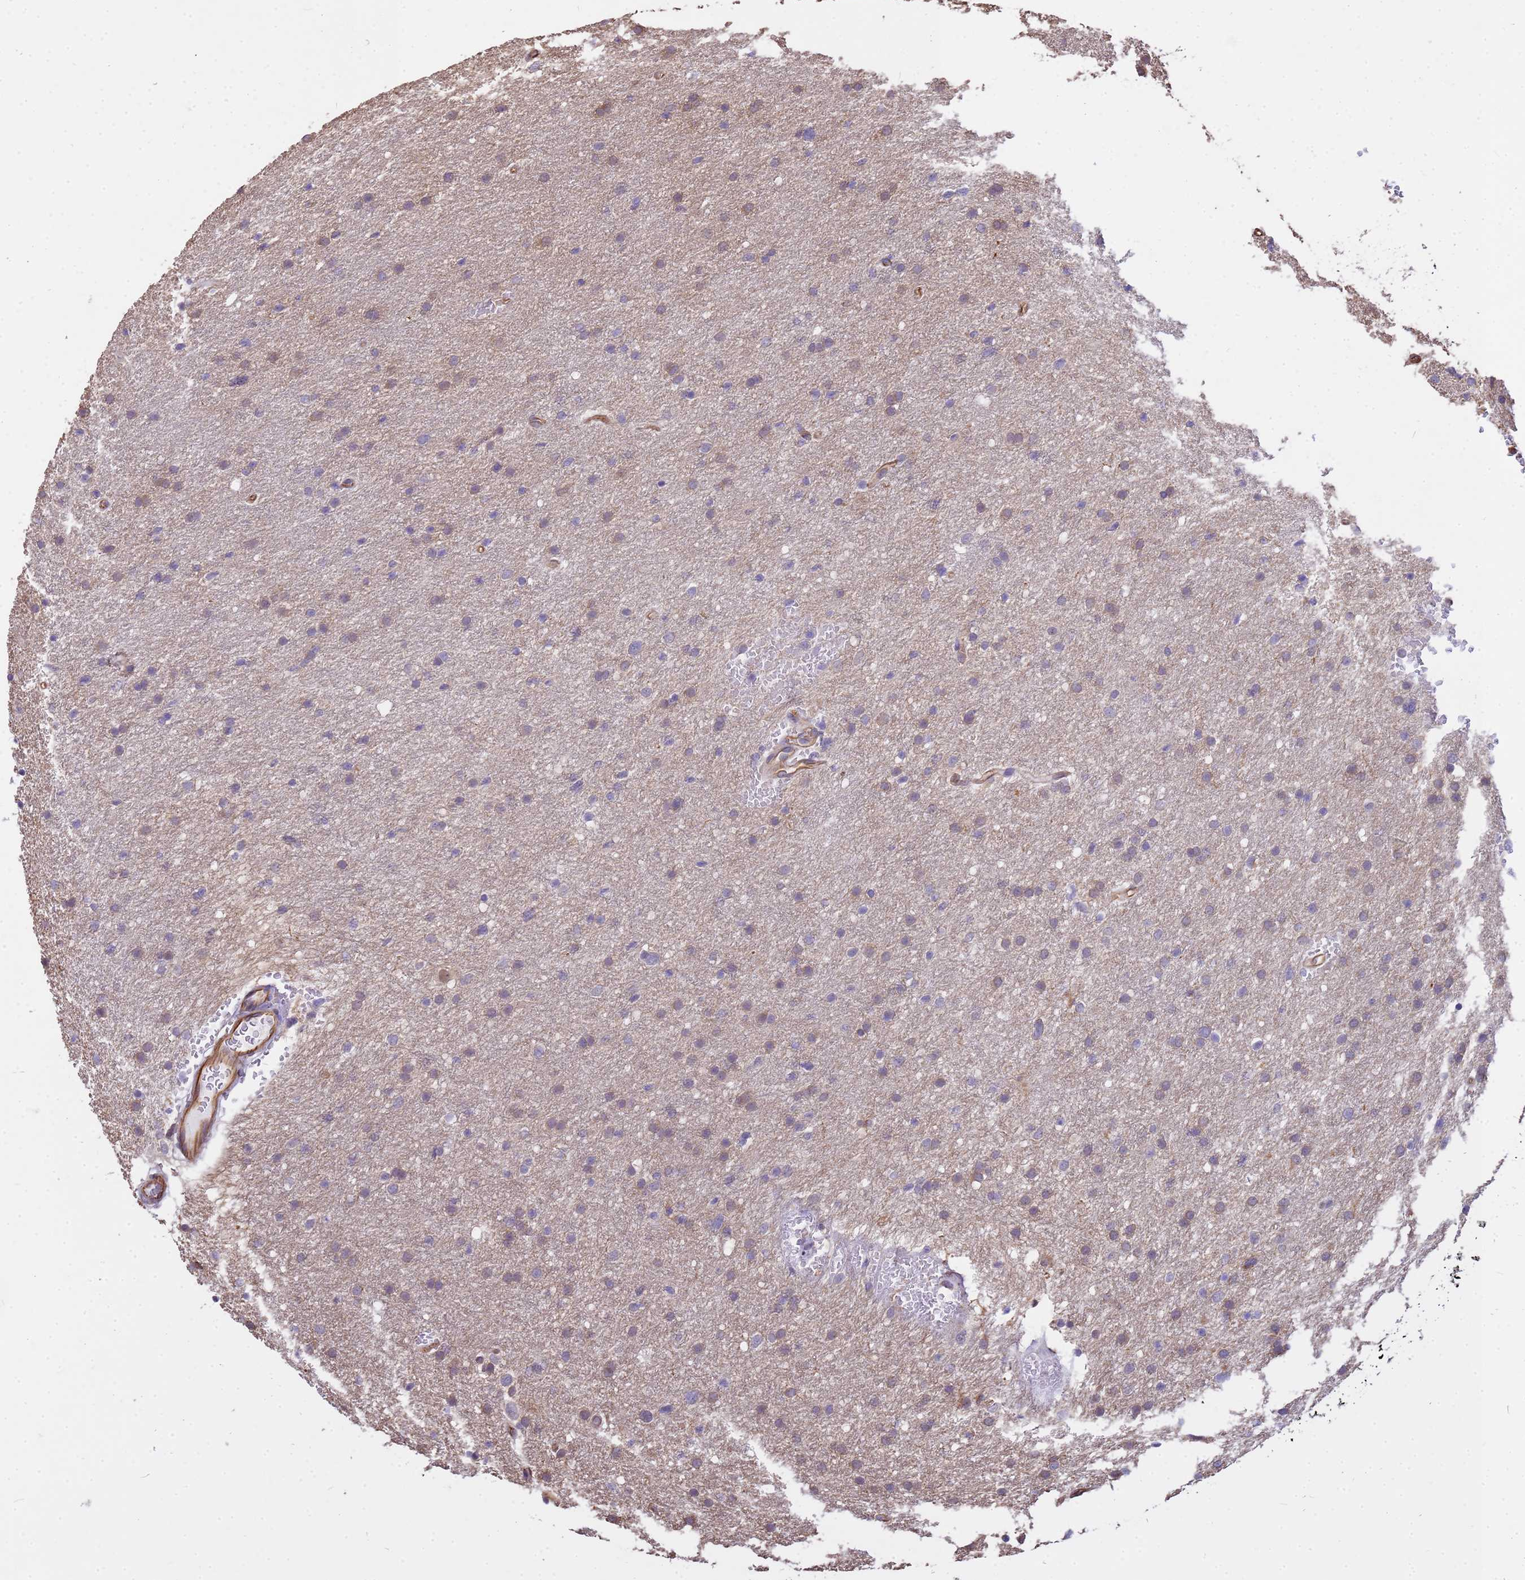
{"staining": {"intensity": "weak", "quantity": ">75%", "location": "cytoplasmic/membranous"}, "tissue": "glioma", "cell_type": "Tumor cells", "image_type": "cancer", "snomed": [{"axis": "morphology", "description": "Glioma, malignant, High grade"}, {"axis": "topography", "description": "Cerebral cortex"}], "caption": "IHC photomicrograph of neoplastic tissue: human glioma stained using immunohistochemistry displays low levels of weak protein expression localized specifically in the cytoplasmic/membranous of tumor cells, appearing as a cytoplasmic/membranous brown color.", "gene": "TCEAL3", "patient": {"sex": "female", "age": 36}}